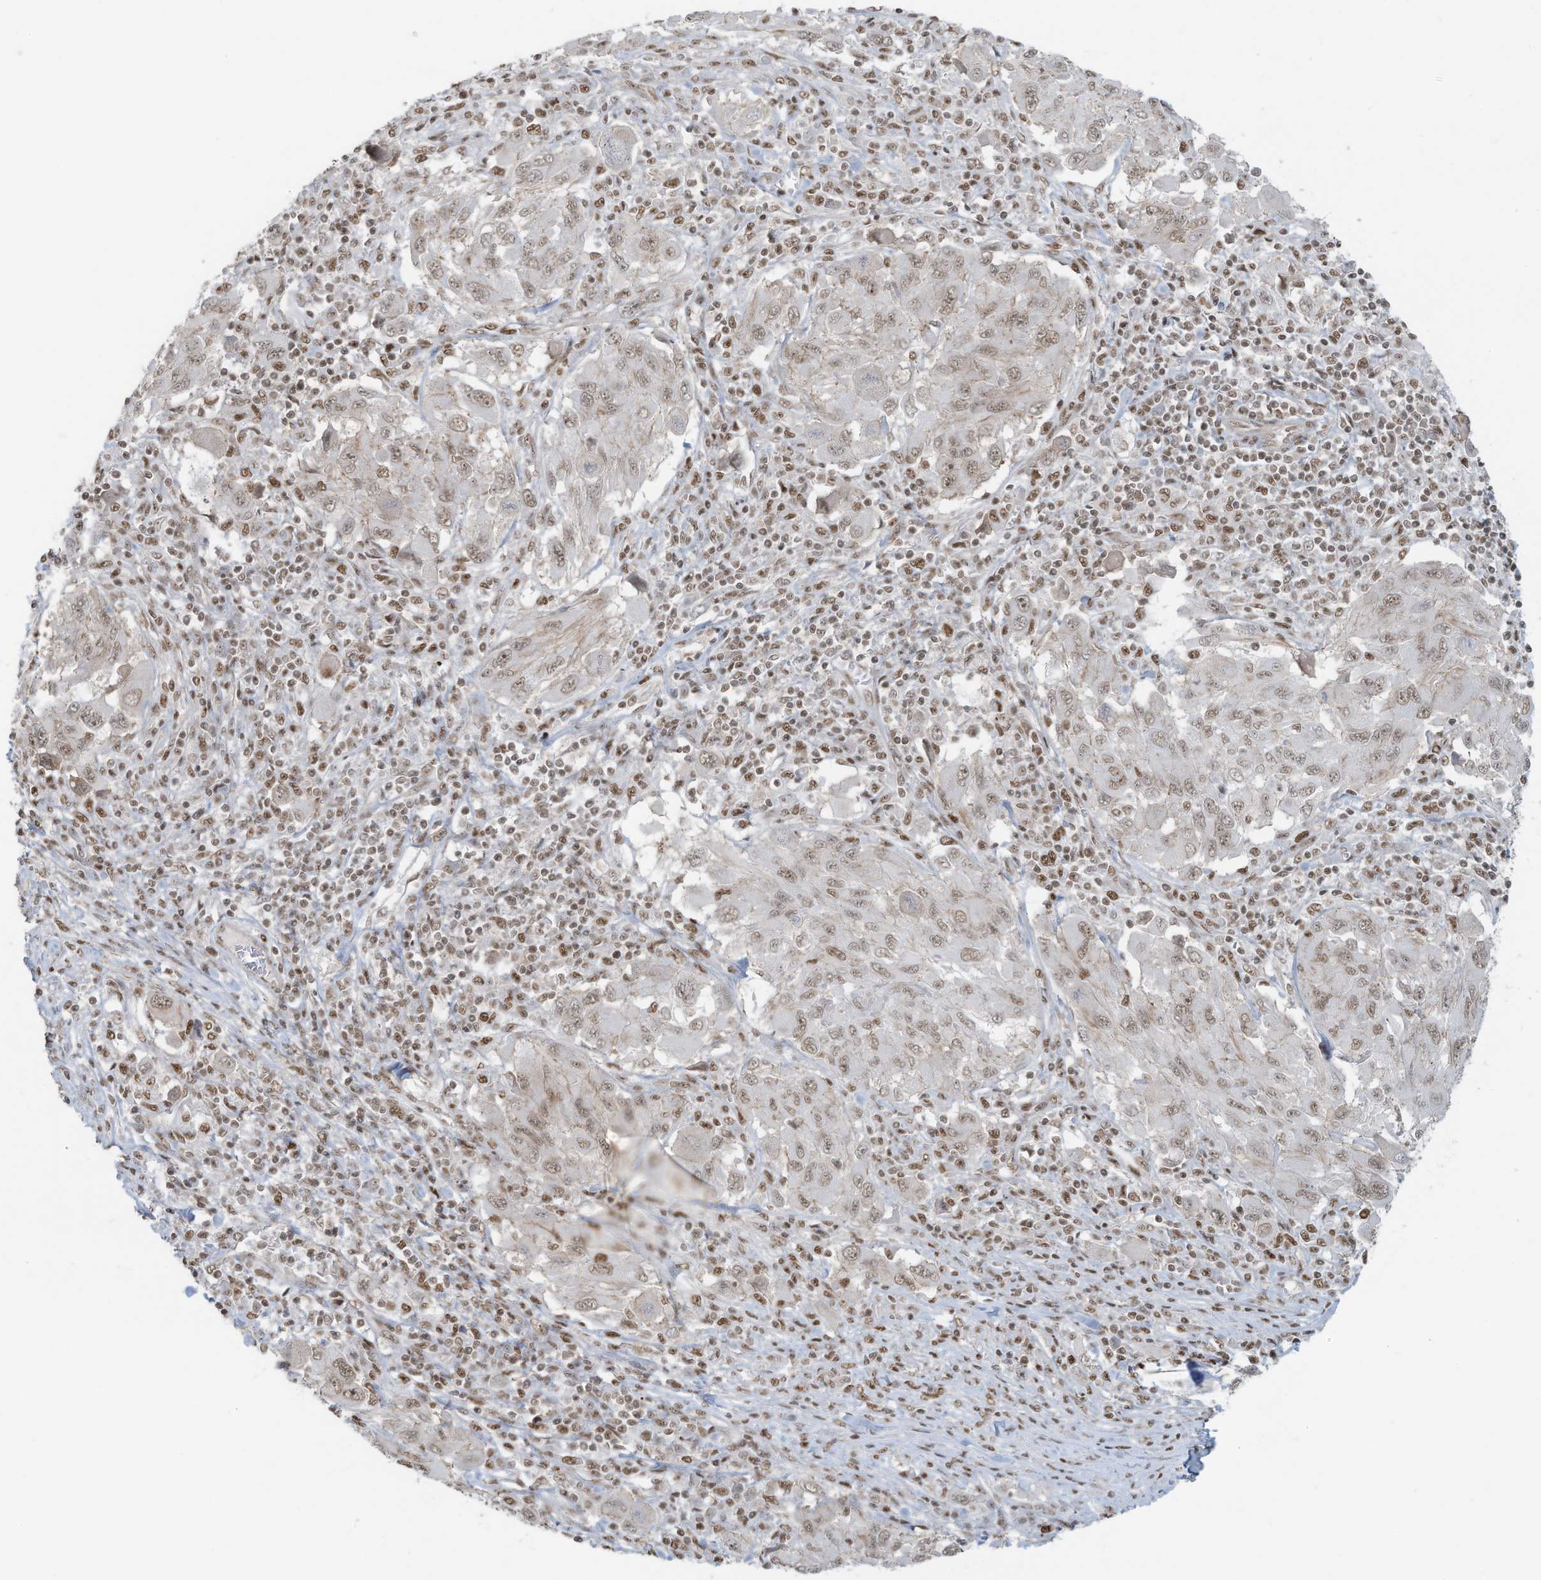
{"staining": {"intensity": "weak", "quantity": ">75%", "location": "nuclear"}, "tissue": "melanoma", "cell_type": "Tumor cells", "image_type": "cancer", "snomed": [{"axis": "morphology", "description": "Malignant melanoma, NOS"}, {"axis": "topography", "description": "Skin"}], "caption": "A low amount of weak nuclear expression is identified in about >75% of tumor cells in malignant melanoma tissue. Nuclei are stained in blue.", "gene": "DBR1", "patient": {"sex": "female", "age": 91}}